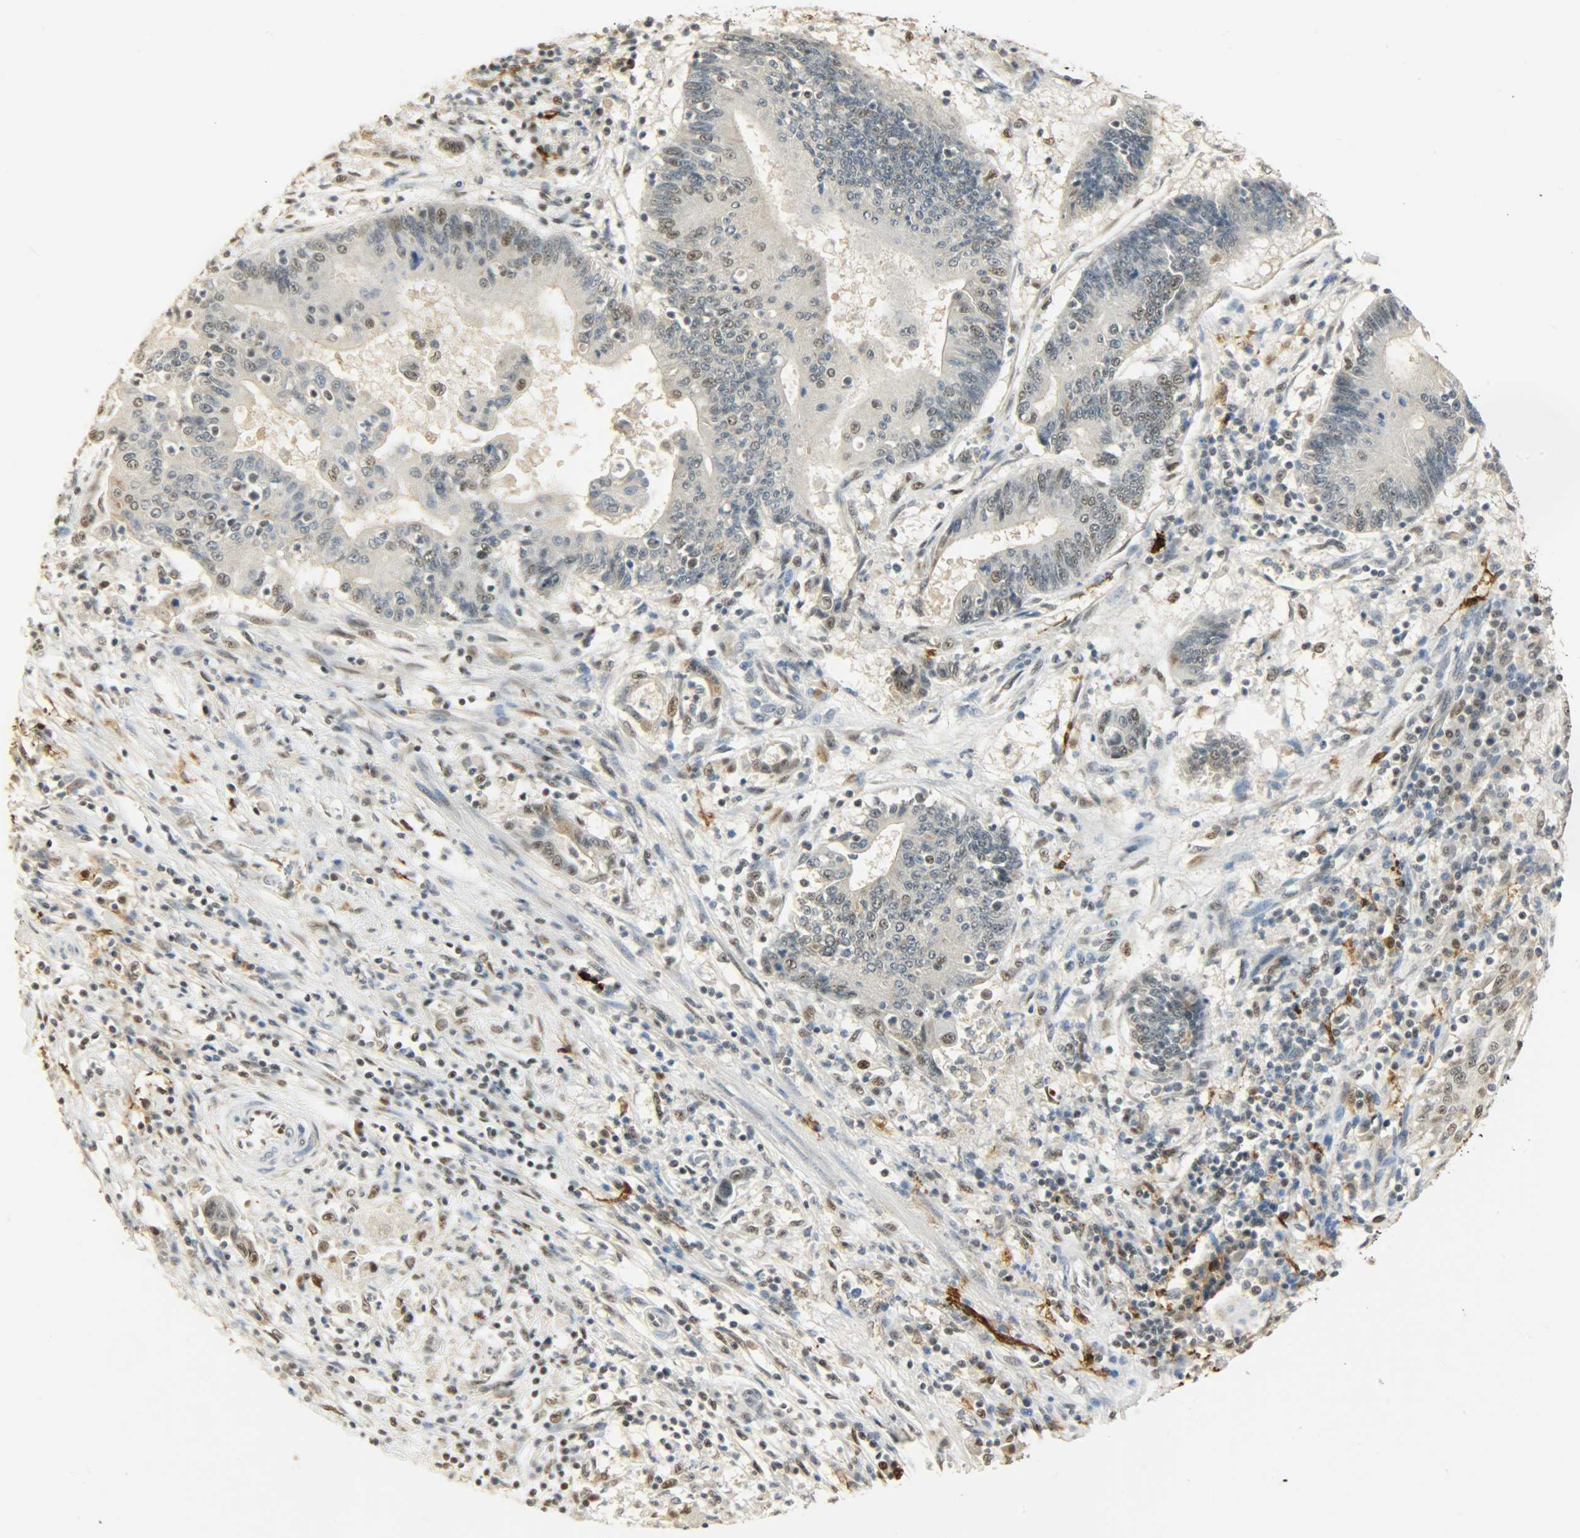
{"staining": {"intensity": "weak", "quantity": "<25%", "location": "nuclear"}, "tissue": "pancreatic cancer", "cell_type": "Tumor cells", "image_type": "cancer", "snomed": [{"axis": "morphology", "description": "Adenocarcinoma, NOS"}, {"axis": "topography", "description": "Pancreas"}], "caption": "Tumor cells show no significant protein staining in adenocarcinoma (pancreatic).", "gene": "NGFR", "patient": {"sex": "female", "age": 48}}